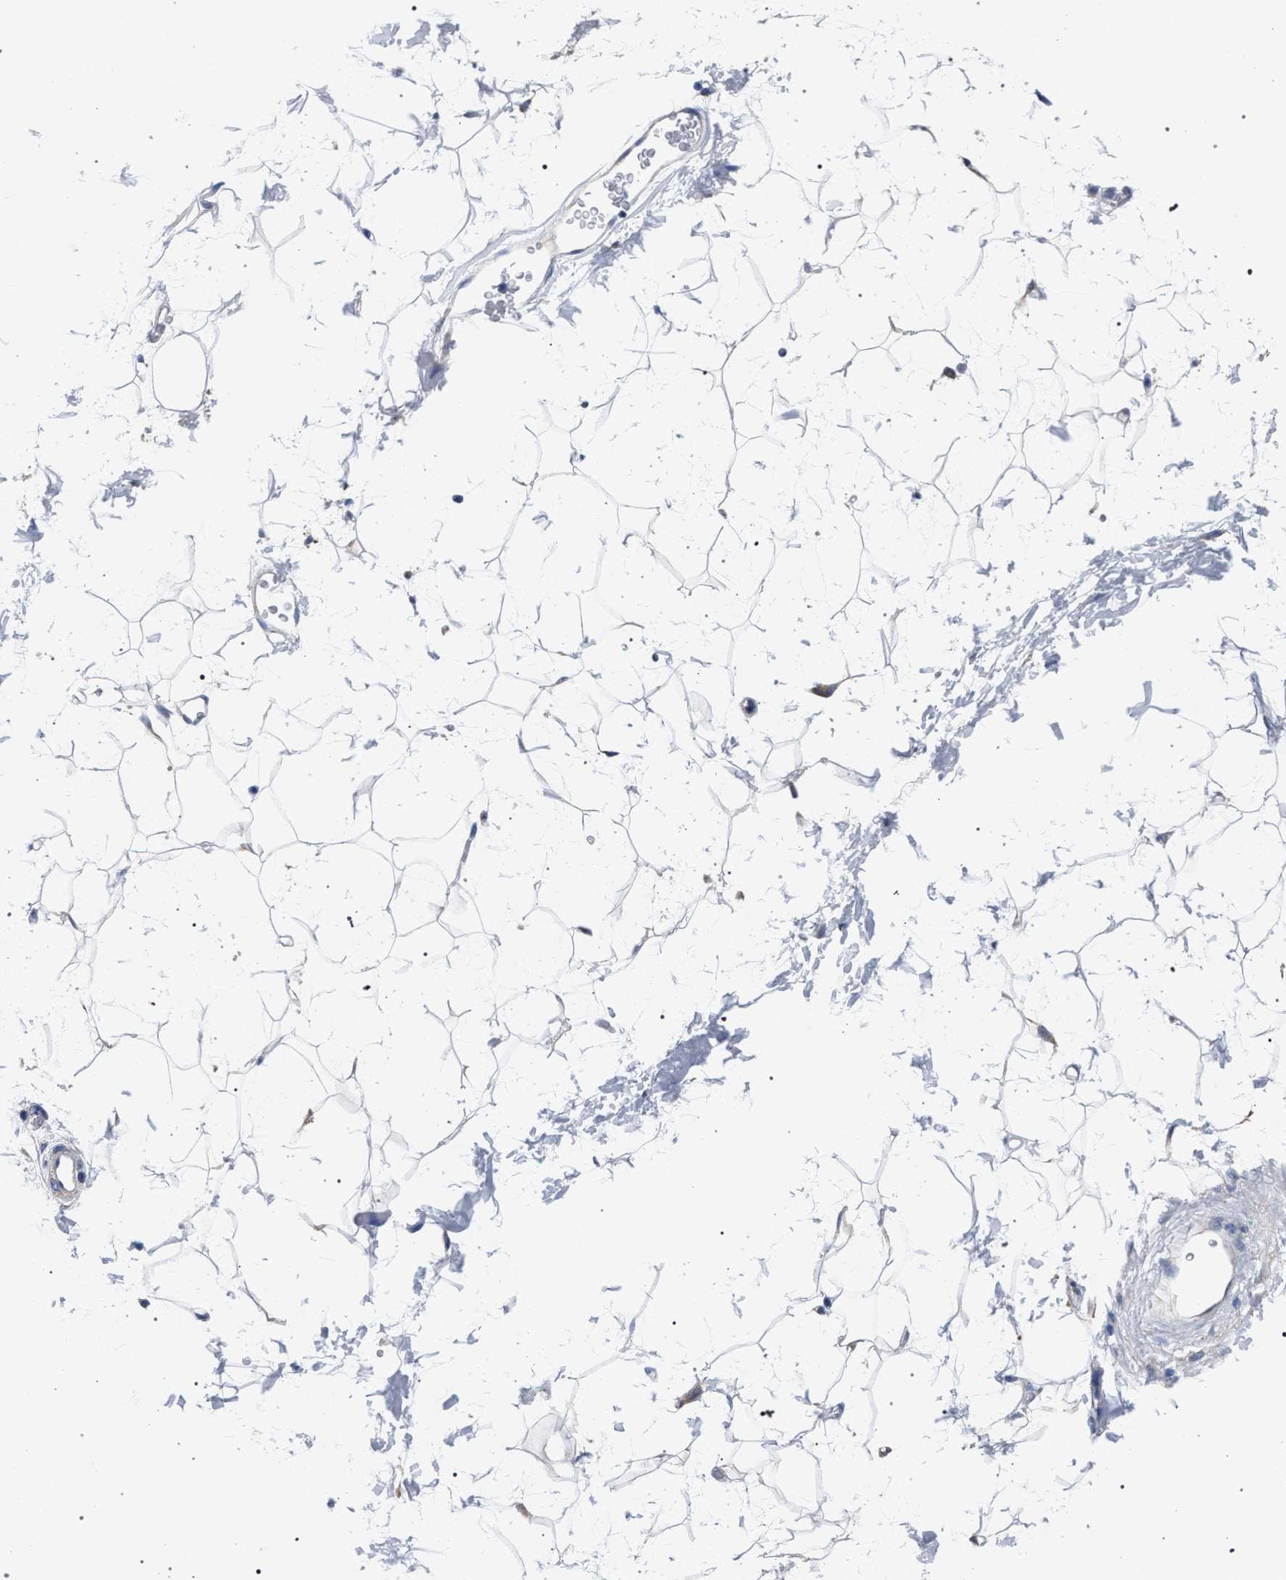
{"staining": {"intensity": "negative", "quantity": "none", "location": "none"}, "tissue": "adipose tissue", "cell_type": "Adipocytes", "image_type": "normal", "snomed": [{"axis": "morphology", "description": "Normal tissue, NOS"}, {"axis": "topography", "description": "Soft tissue"}], "caption": "This histopathology image is of benign adipose tissue stained with immunohistochemistry (IHC) to label a protein in brown with the nuclei are counter-stained blue. There is no staining in adipocytes.", "gene": "CRYZ", "patient": {"sex": "male", "age": 72}}